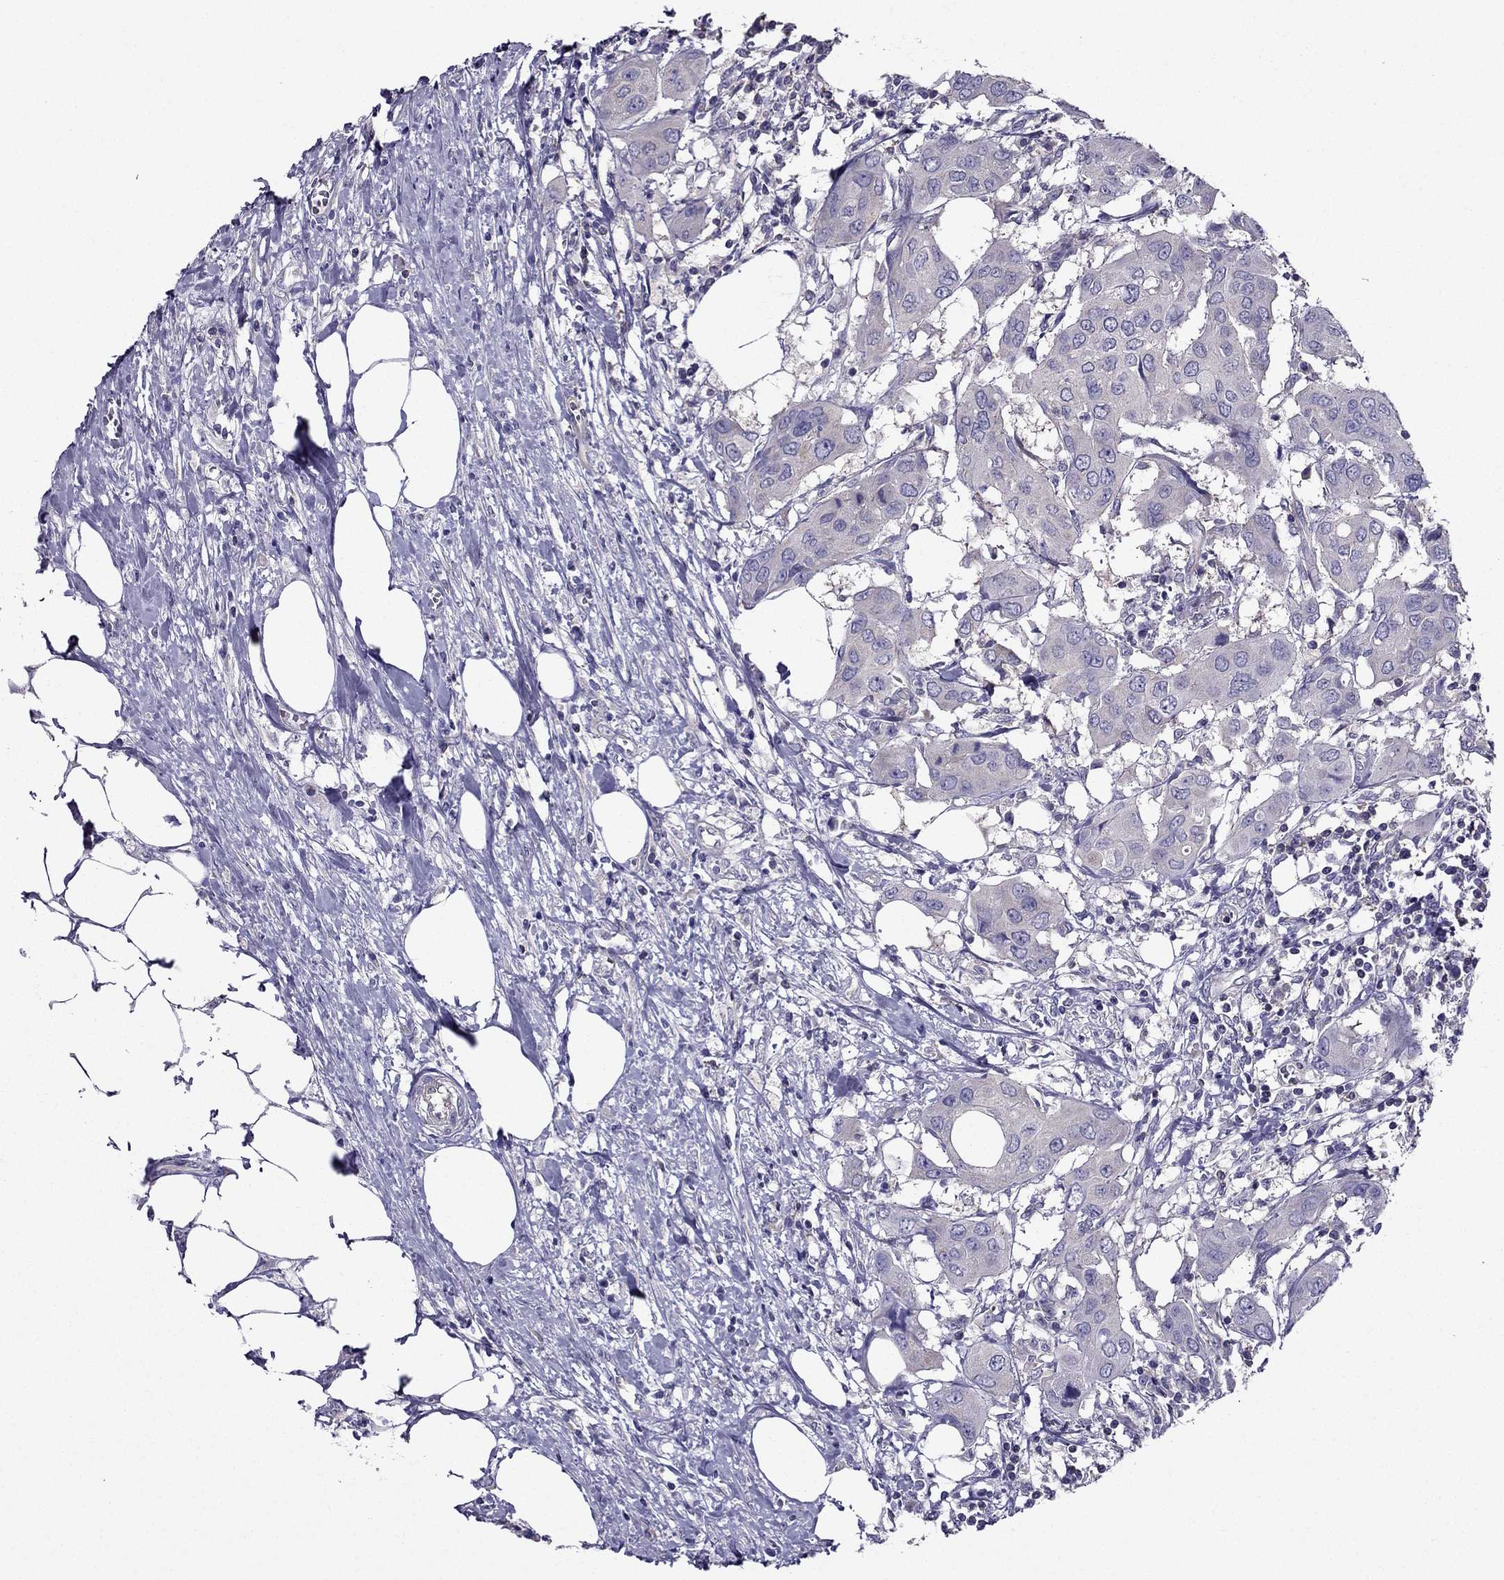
{"staining": {"intensity": "negative", "quantity": "none", "location": "none"}, "tissue": "urothelial cancer", "cell_type": "Tumor cells", "image_type": "cancer", "snomed": [{"axis": "morphology", "description": "Urothelial carcinoma, NOS"}, {"axis": "morphology", "description": "Urothelial carcinoma, High grade"}, {"axis": "topography", "description": "Urinary bladder"}], "caption": "The IHC photomicrograph has no significant staining in tumor cells of urothelial cancer tissue.", "gene": "AAK1", "patient": {"sex": "male", "age": 63}}